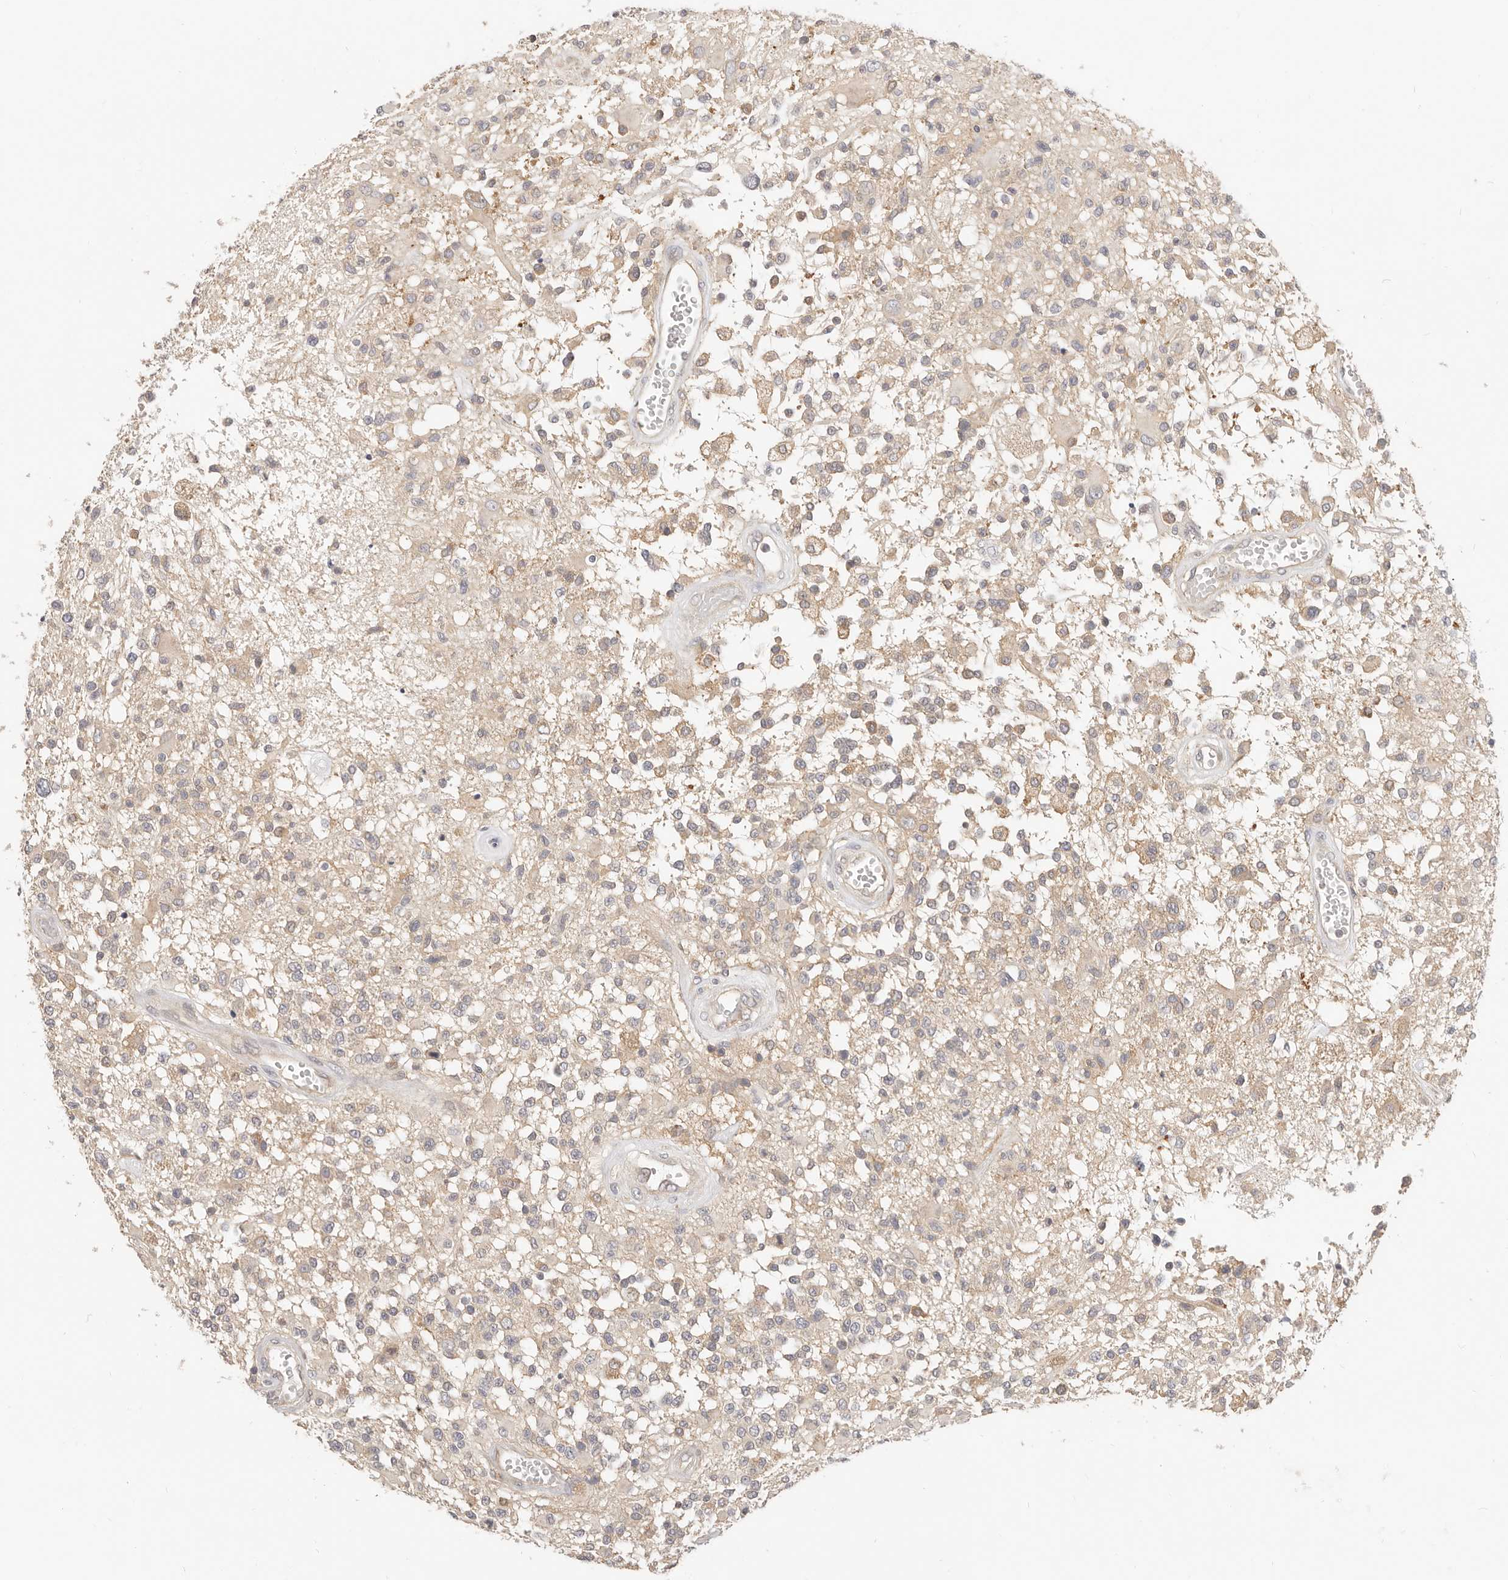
{"staining": {"intensity": "weak", "quantity": "<25%", "location": "cytoplasmic/membranous"}, "tissue": "glioma", "cell_type": "Tumor cells", "image_type": "cancer", "snomed": [{"axis": "morphology", "description": "Glioma, malignant, High grade"}, {"axis": "morphology", "description": "Glioblastoma, NOS"}, {"axis": "topography", "description": "Brain"}], "caption": "Immunohistochemistry histopathology image of glioma stained for a protein (brown), which exhibits no staining in tumor cells. Nuclei are stained in blue.", "gene": "DTNBP1", "patient": {"sex": "male", "age": 60}}